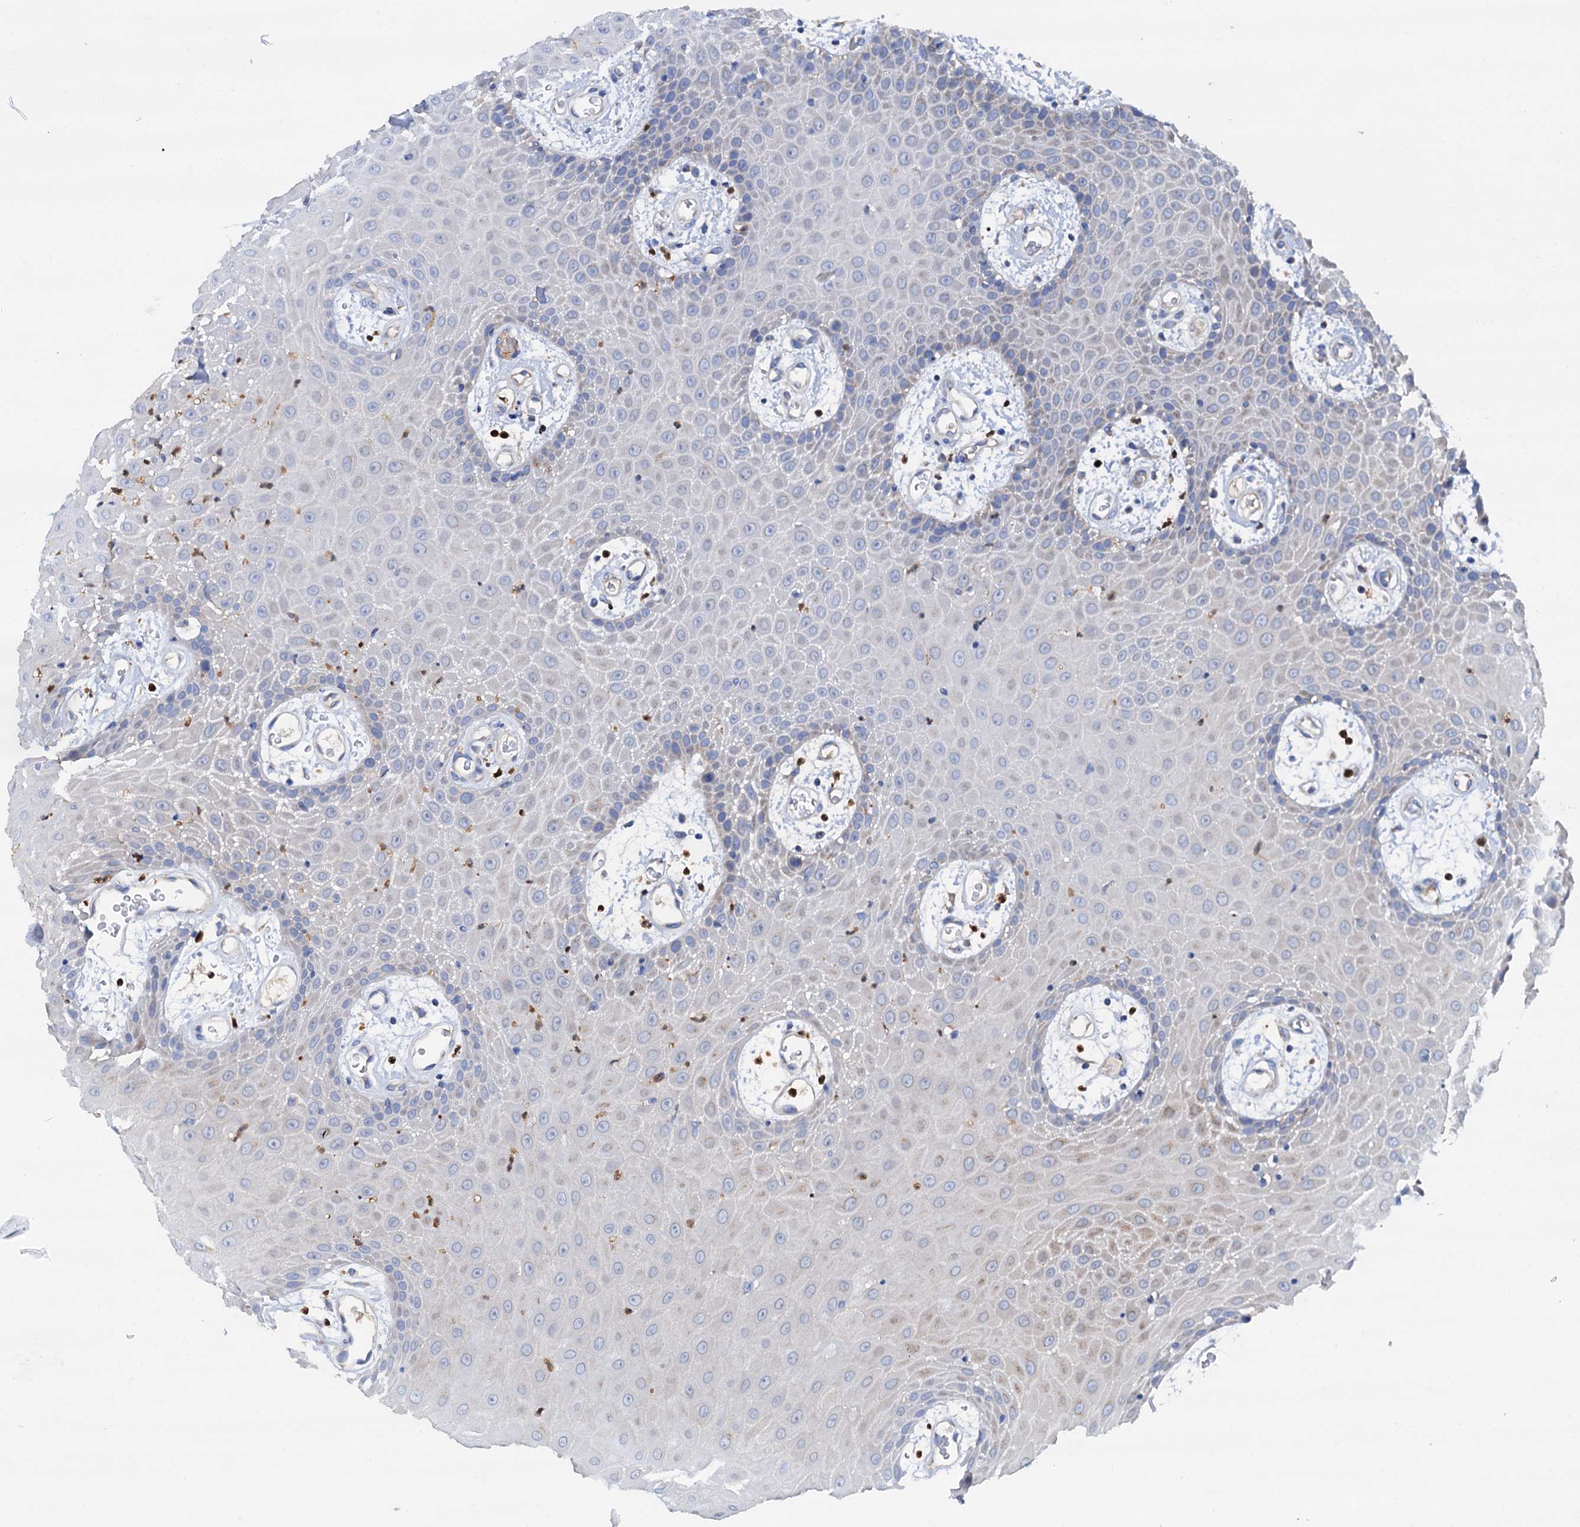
{"staining": {"intensity": "weak", "quantity": "<25%", "location": "nuclear"}, "tissue": "oral mucosa", "cell_type": "Squamous epithelial cells", "image_type": "normal", "snomed": [{"axis": "morphology", "description": "Normal tissue, NOS"}, {"axis": "topography", "description": "Skeletal muscle"}, {"axis": "topography", "description": "Oral tissue"}, {"axis": "topography", "description": "Salivary gland"}, {"axis": "topography", "description": "Peripheral nerve tissue"}], "caption": "Immunohistochemical staining of normal human oral mucosa demonstrates no significant staining in squamous epithelial cells.", "gene": "RASSF9", "patient": {"sex": "male", "age": 54}}